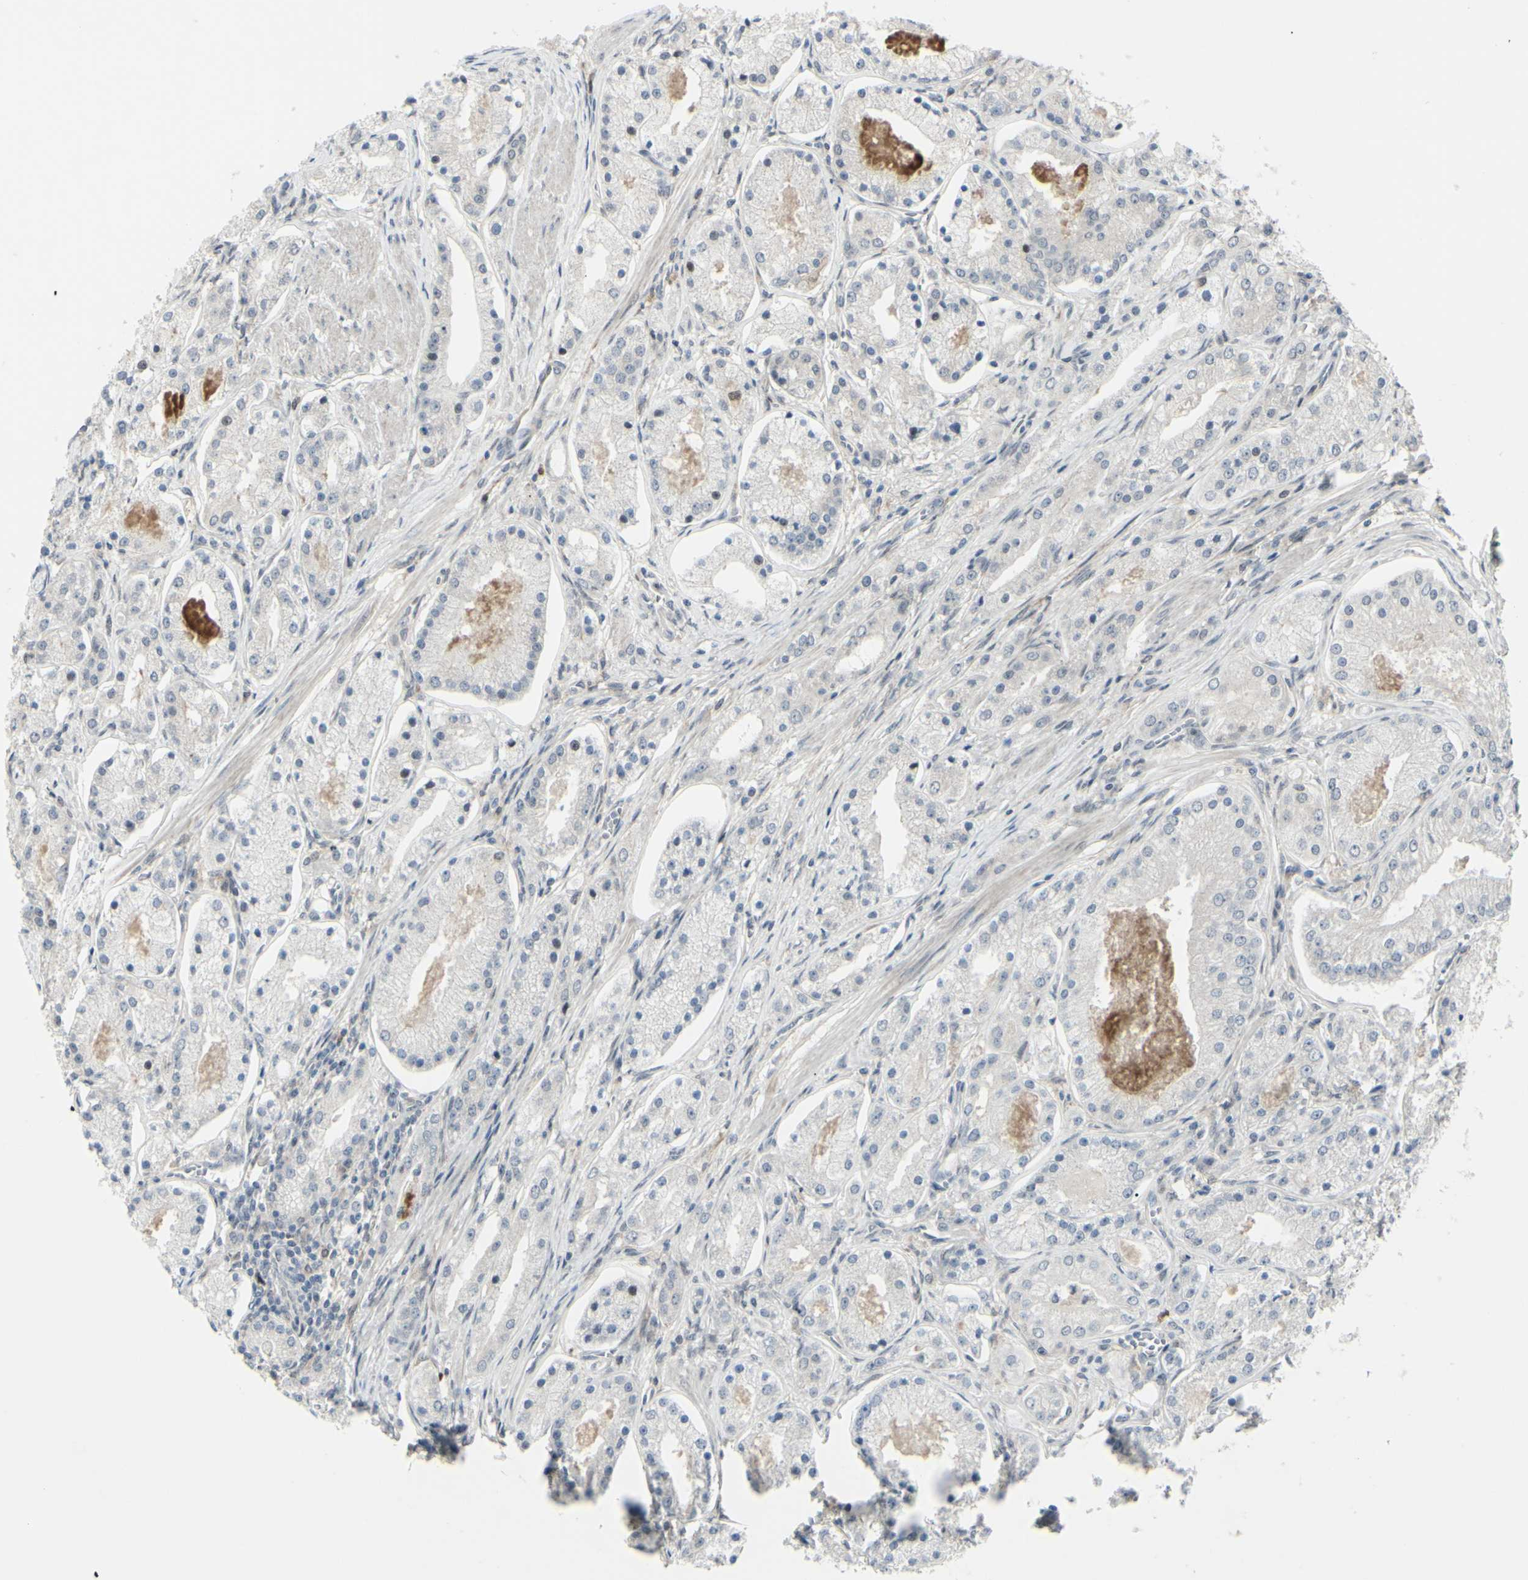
{"staining": {"intensity": "weak", "quantity": "<25%", "location": "cytoplasmic/membranous"}, "tissue": "prostate cancer", "cell_type": "Tumor cells", "image_type": "cancer", "snomed": [{"axis": "morphology", "description": "Adenocarcinoma, High grade"}, {"axis": "topography", "description": "Prostate"}], "caption": "The micrograph shows no significant expression in tumor cells of prostate cancer (adenocarcinoma (high-grade)). (Stains: DAB IHC with hematoxylin counter stain, Microscopy: brightfield microscopy at high magnification).", "gene": "ETNK1", "patient": {"sex": "male", "age": 66}}